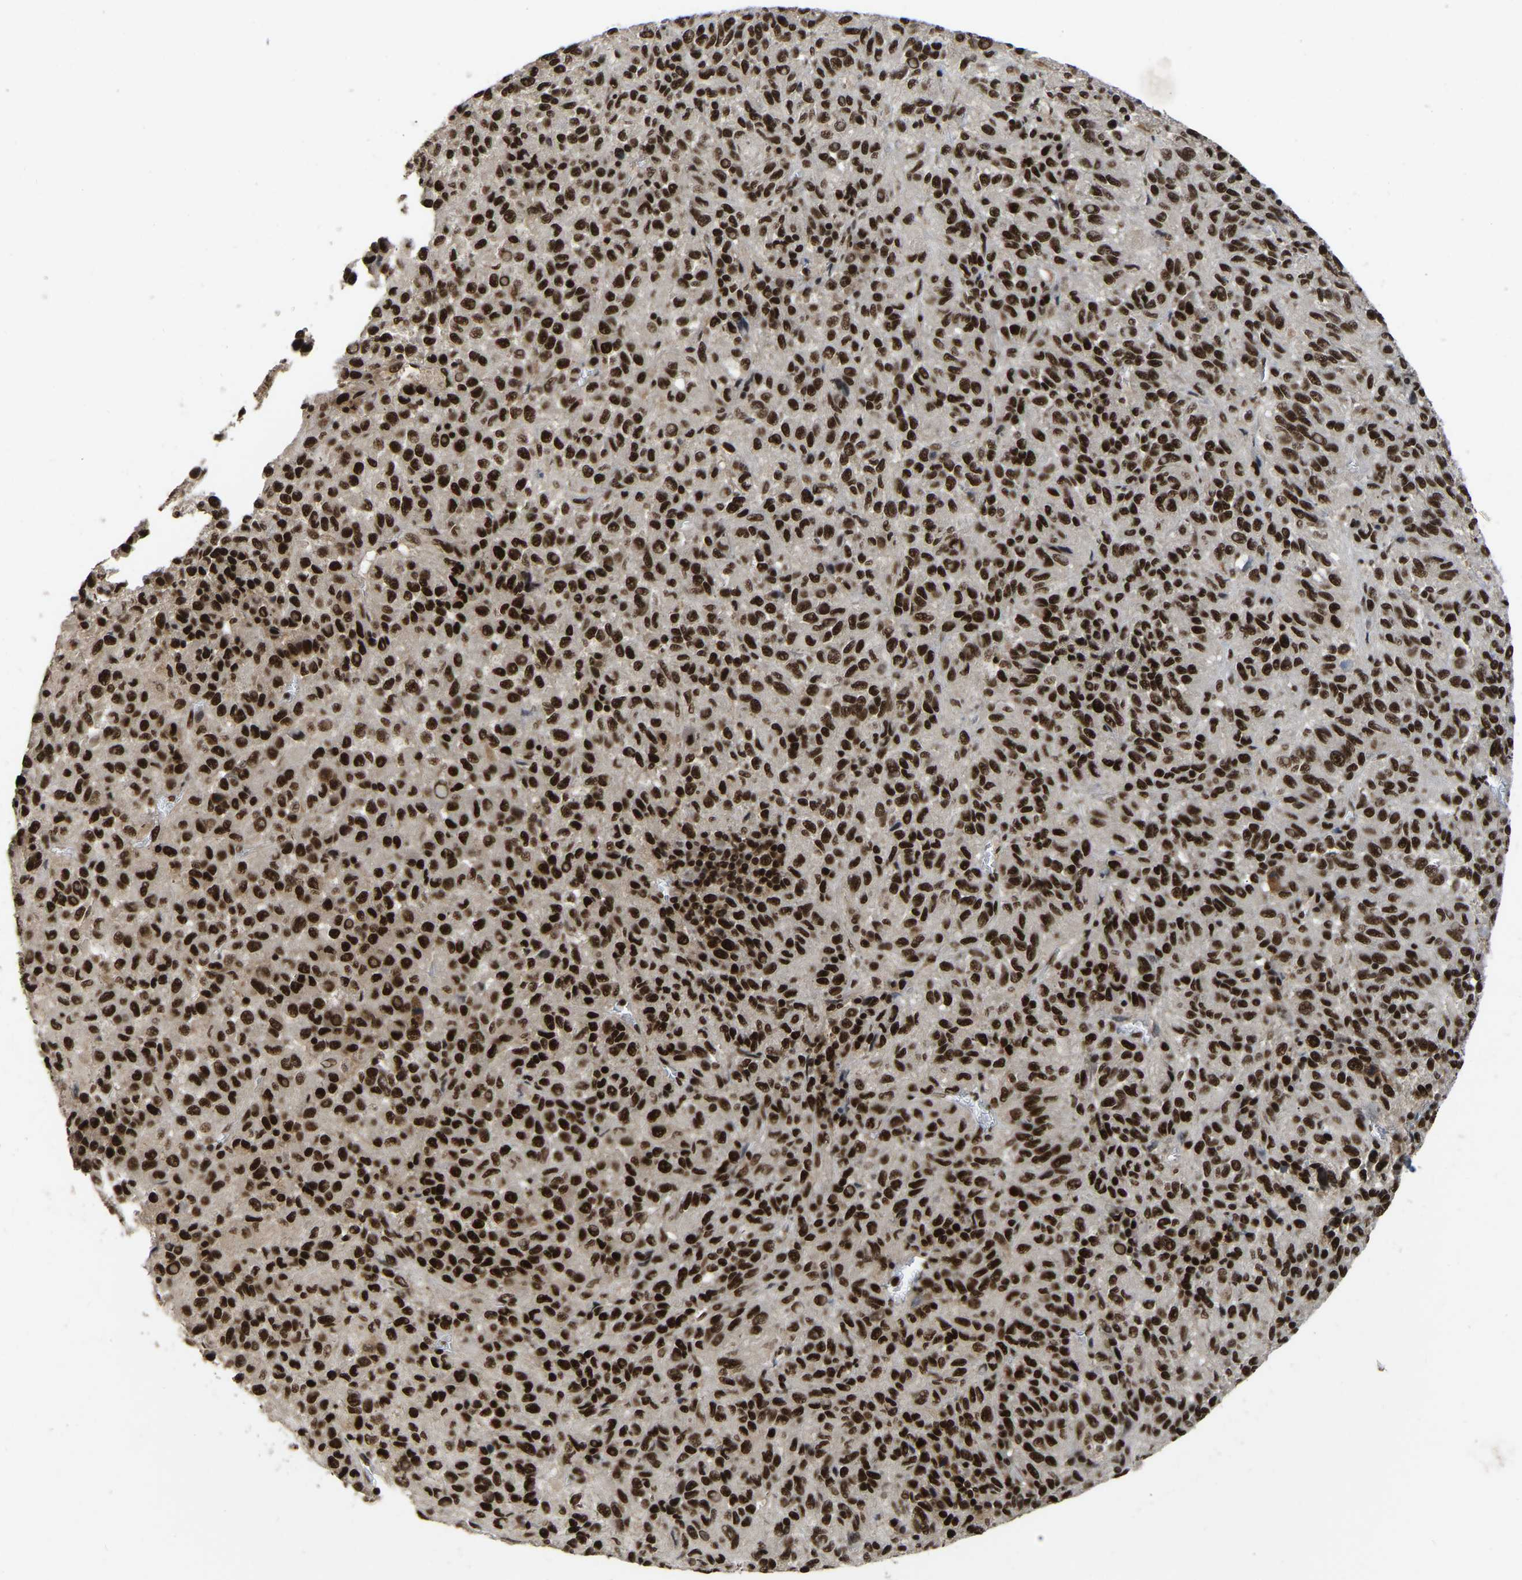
{"staining": {"intensity": "strong", "quantity": ">75%", "location": "nuclear"}, "tissue": "melanoma", "cell_type": "Tumor cells", "image_type": "cancer", "snomed": [{"axis": "morphology", "description": "Malignant melanoma, Metastatic site"}, {"axis": "topography", "description": "Lung"}], "caption": "Immunohistochemical staining of human melanoma displays strong nuclear protein staining in about >75% of tumor cells.", "gene": "TBL1XR1", "patient": {"sex": "male", "age": 64}}